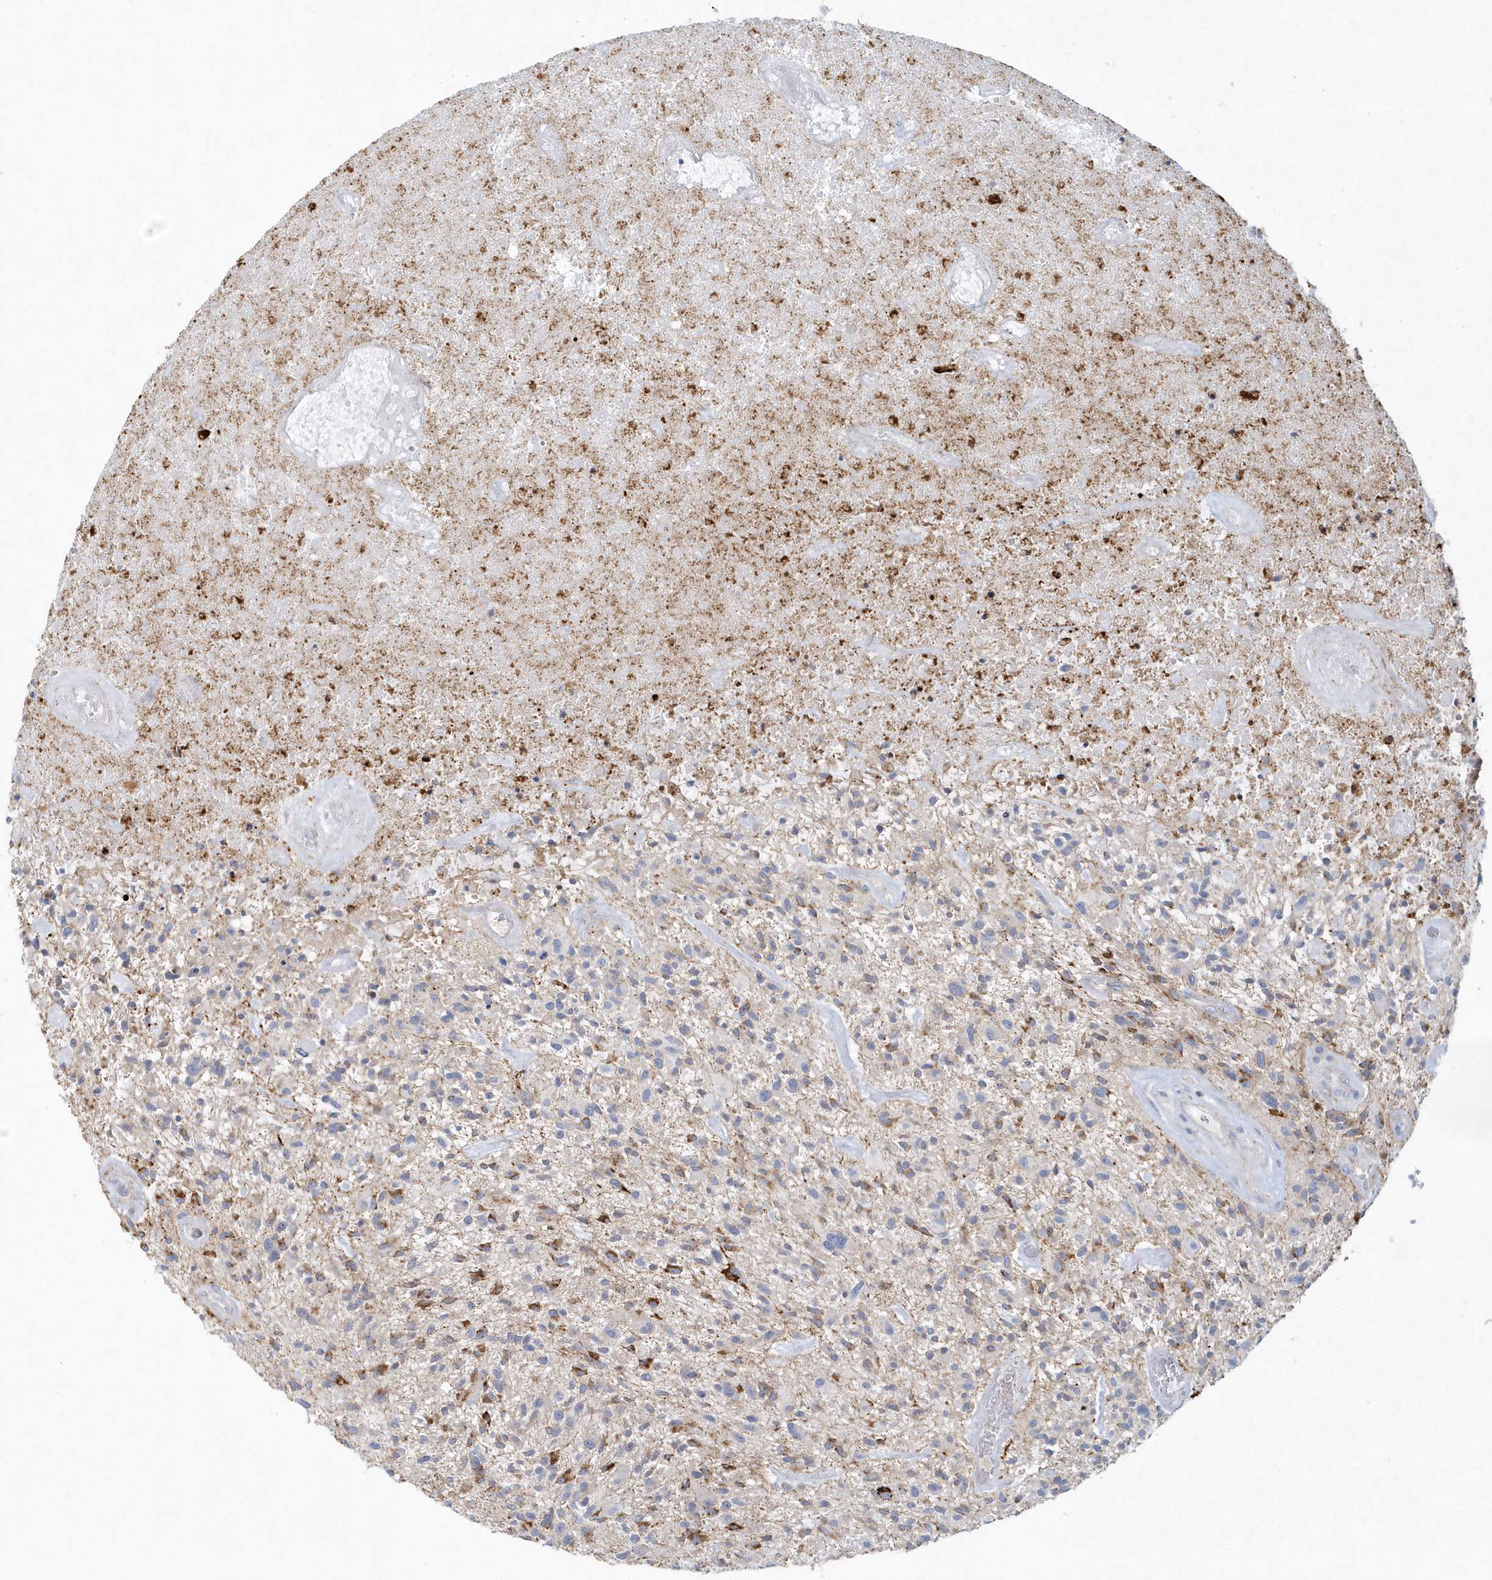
{"staining": {"intensity": "negative", "quantity": "none", "location": "none"}, "tissue": "glioma", "cell_type": "Tumor cells", "image_type": "cancer", "snomed": [{"axis": "morphology", "description": "Glioma, malignant, High grade"}, {"axis": "topography", "description": "Brain"}], "caption": "Tumor cells are negative for protein expression in human malignant high-grade glioma.", "gene": "DNAH1", "patient": {"sex": "male", "age": 47}}